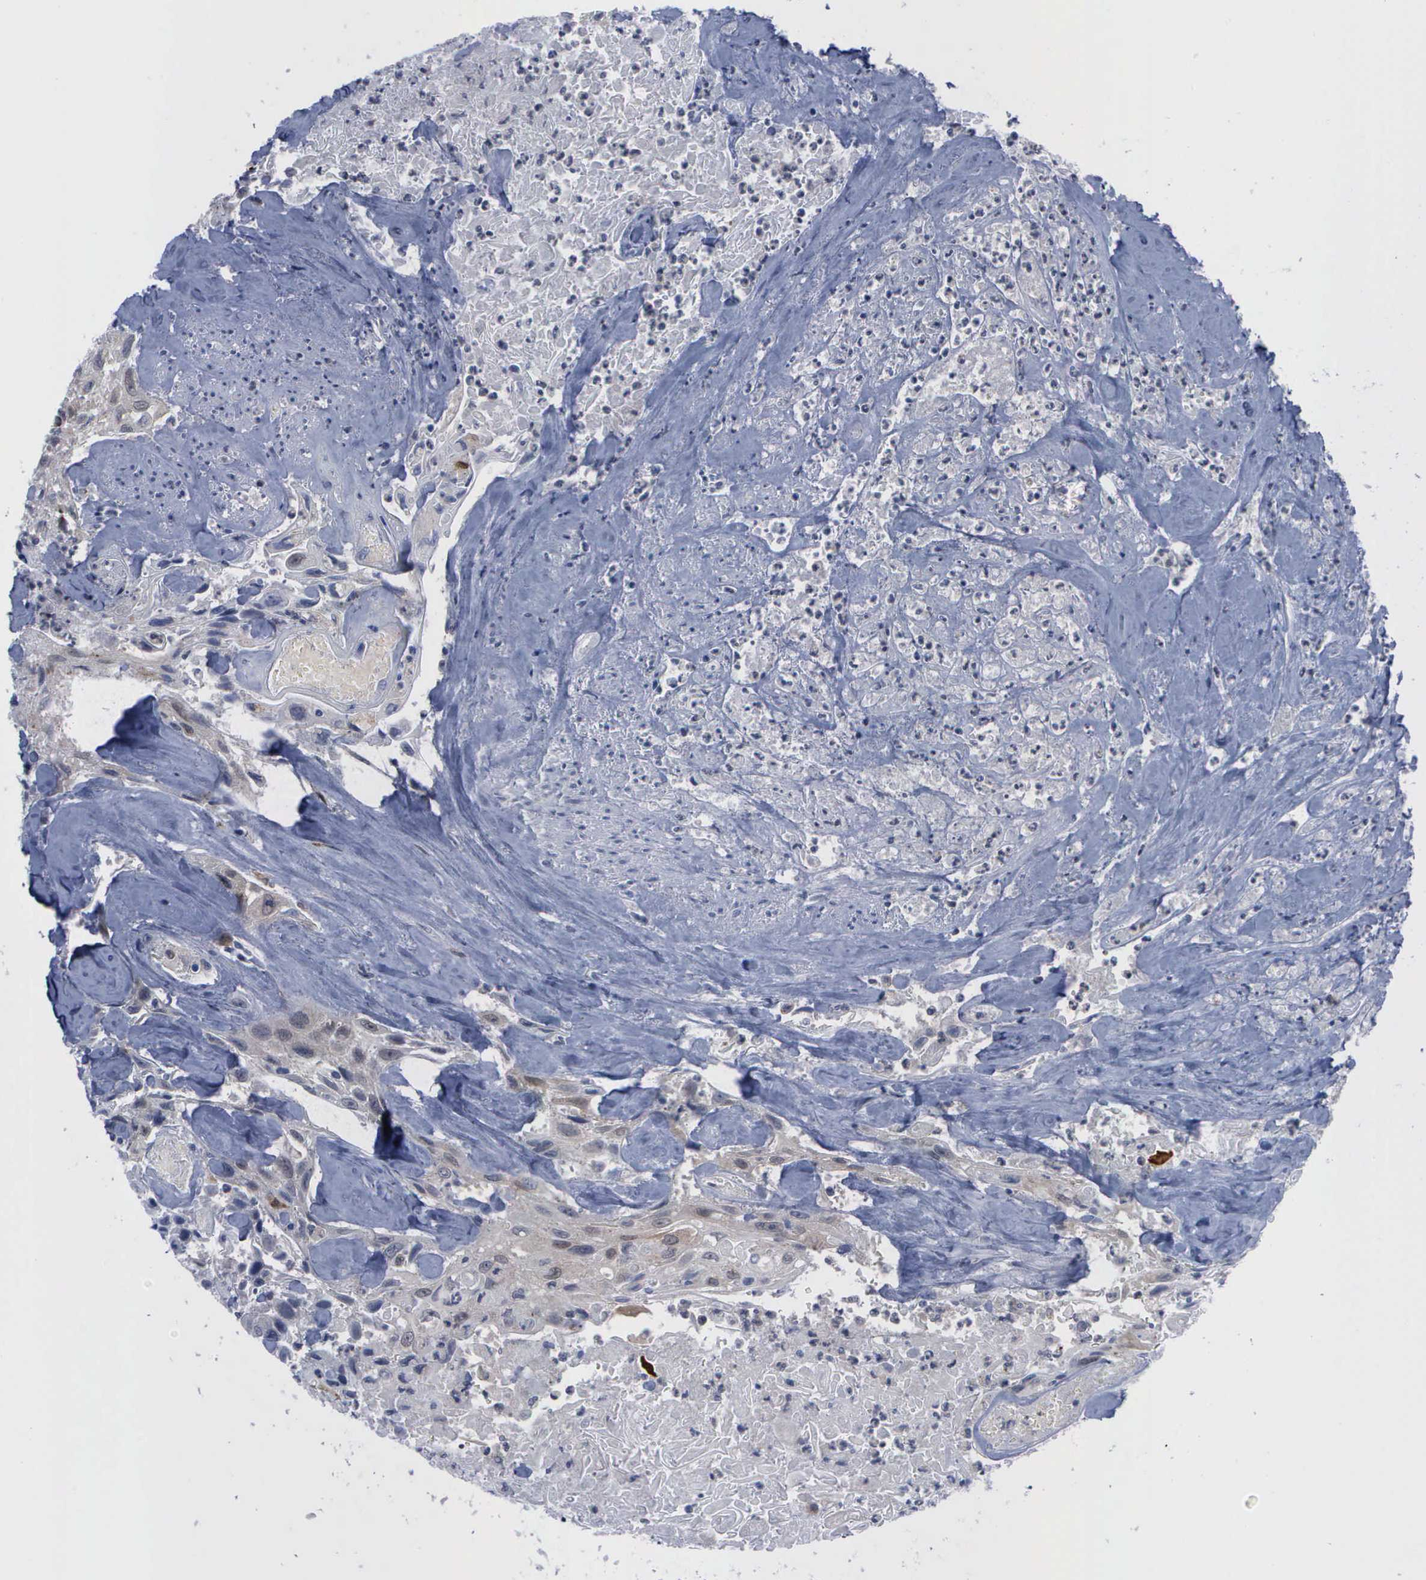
{"staining": {"intensity": "weak", "quantity": "25%-75%", "location": "cytoplasmic/membranous"}, "tissue": "urothelial cancer", "cell_type": "Tumor cells", "image_type": "cancer", "snomed": [{"axis": "morphology", "description": "Urothelial carcinoma, High grade"}, {"axis": "topography", "description": "Urinary bladder"}], "caption": "DAB (3,3'-diaminobenzidine) immunohistochemical staining of urothelial cancer displays weak cytoplasmic/membranous protein positivity in about 25%-75% of tumor cells.", "gene": "CSTA", "patient": {"sex": "female", "age": 84}}